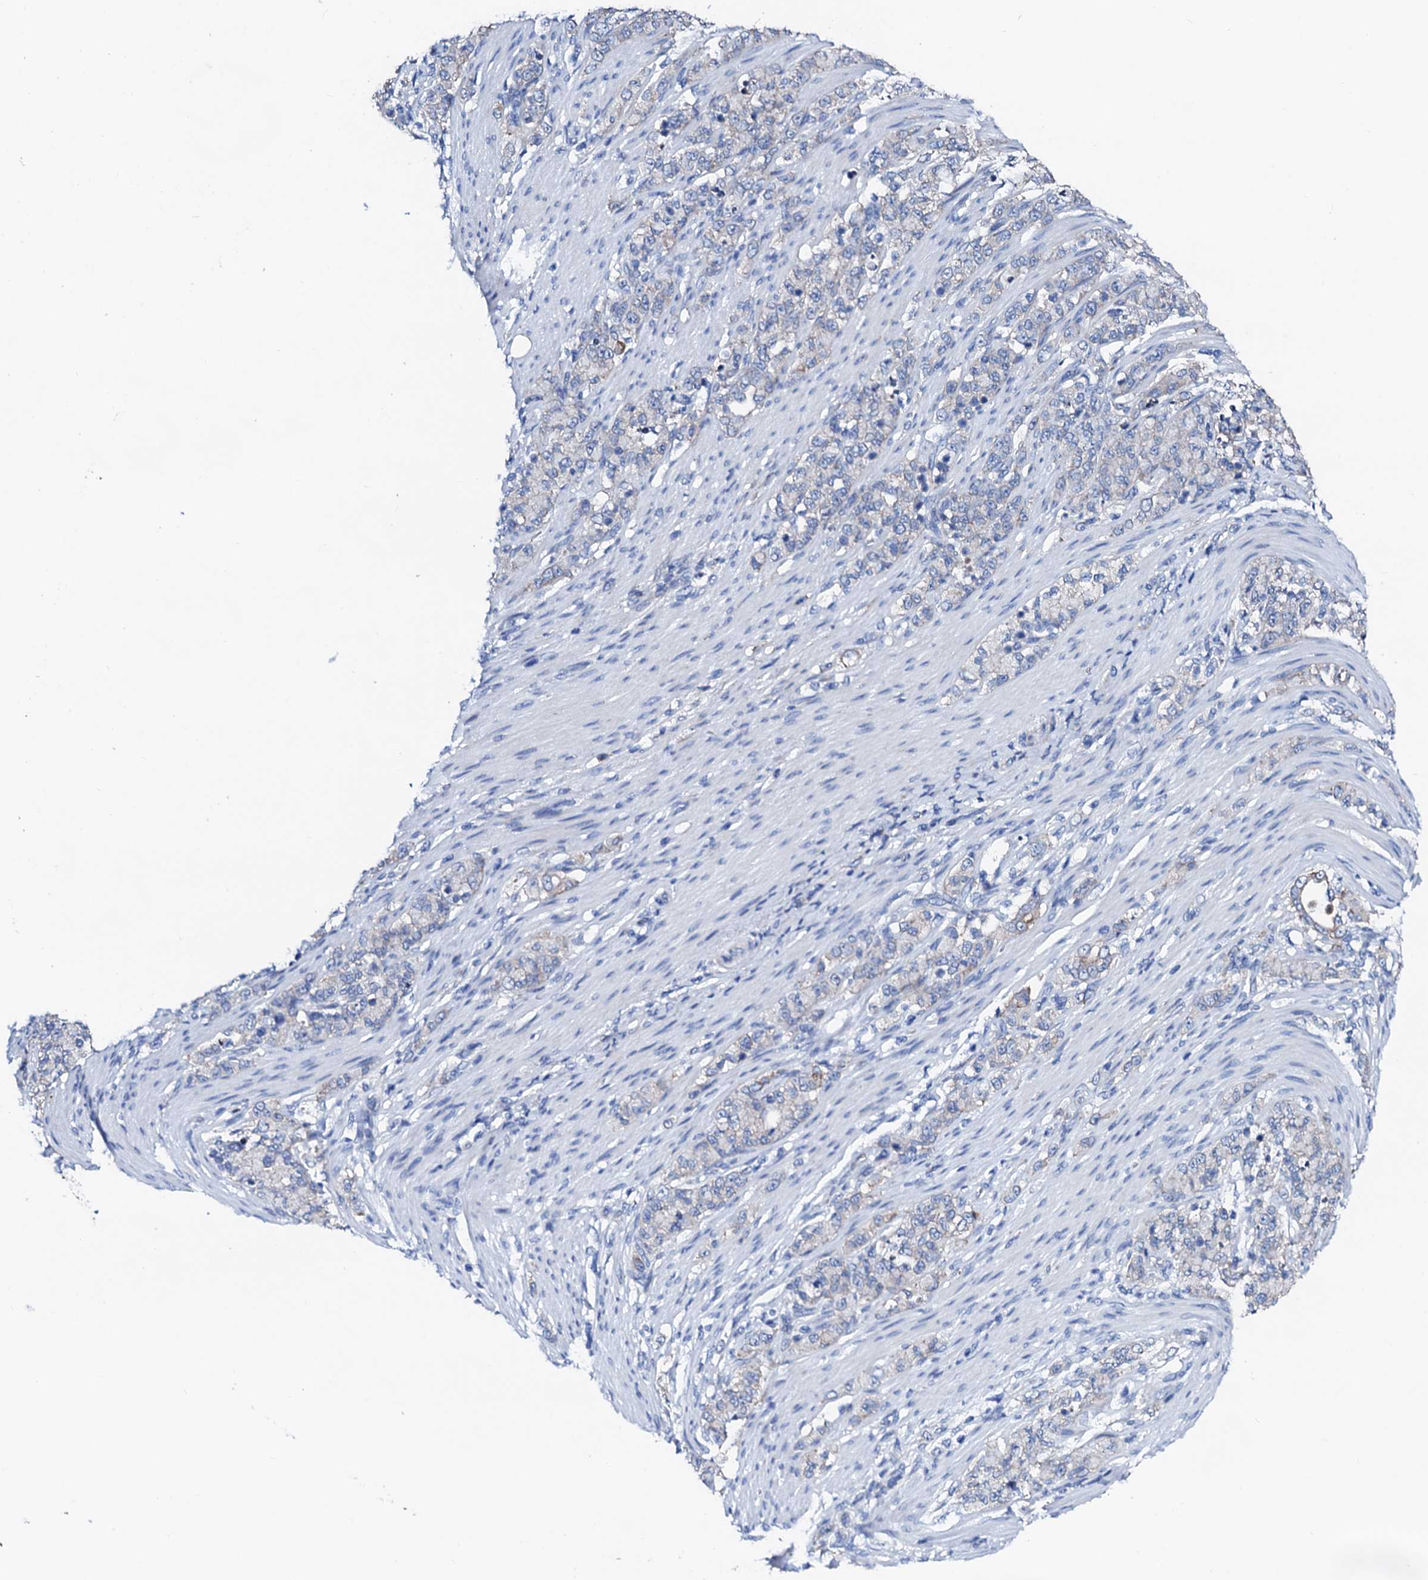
{"staining": {"intensity": "negative", "quantity": "none", "location": "none"}, "tissue": "stomach cancer", "cell_type": "Tumor cells", "image_type": "cancer", "snomed": [{"axis": "morphology", "description": "Adenocarcinoma, NOS"}, {"axis": "topography", "description": "Stomach"}], "caption": "Immunohistochemical staining of human stomach cancer (adenocarcinoma) exhibits no significant staining in tumor cells.", "gene": "TRDN", "patient": {"sex": "female", "age": 79}}